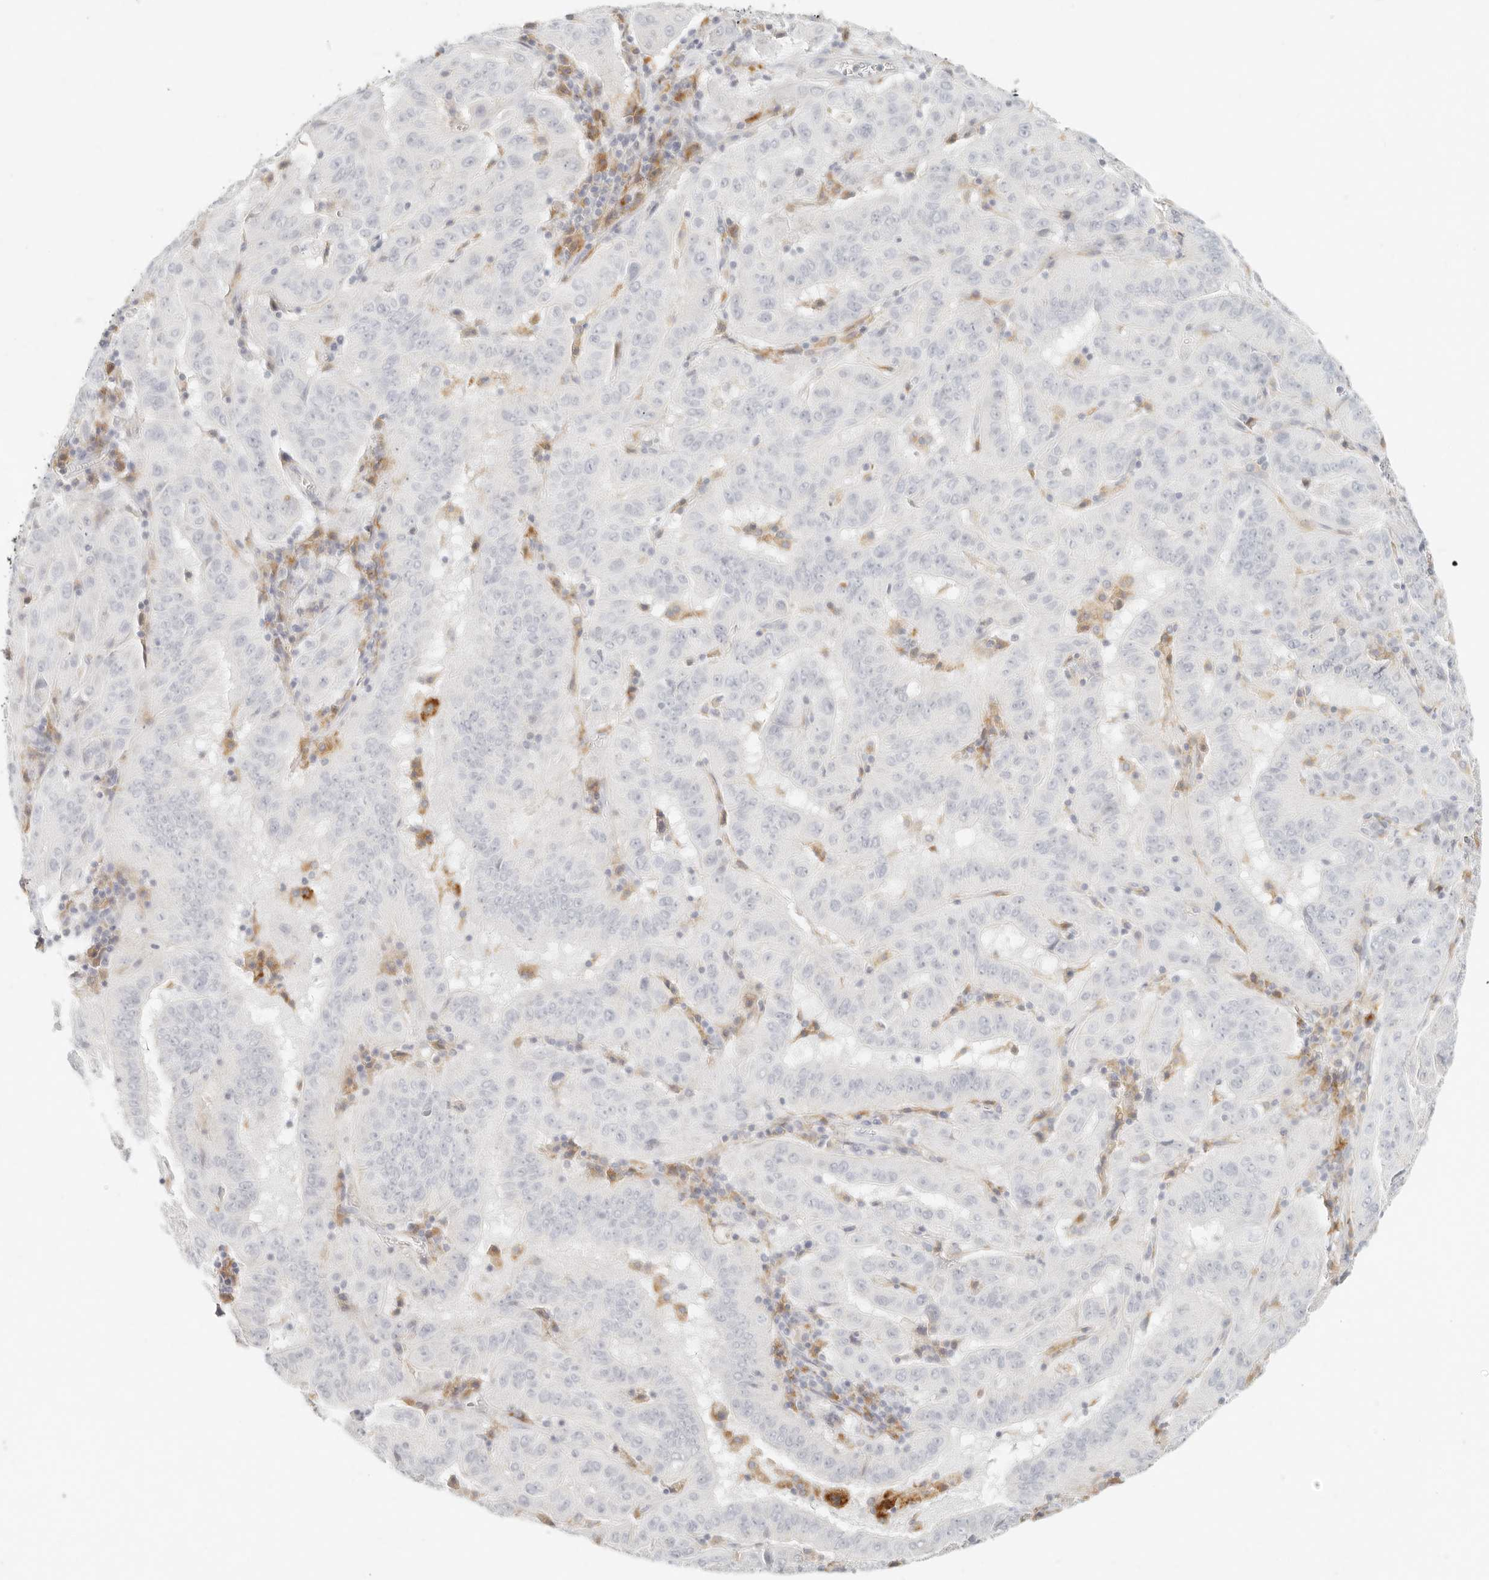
{"staining": {"intensity": "negative", "quantity": "none", "location": "none"}, "tissue": "pancreatic cancer", "cell_type": "Tumor cells", "image_type": "cancer", "snomed": [{"axis": "morphology", "description": "Adenocarcinoma, NOS"}, {"axis": "topography", "description": "Pancreas"}], "caption": "An IHC photomicrograph of pancreatic cancer (adenocarcinoma) is shown. There is no staining in tumor cells of pancreatic cancer (adenocarcinoma).", "gene": "RNASET2", "patient": {"sex": "male", "age": 63}}